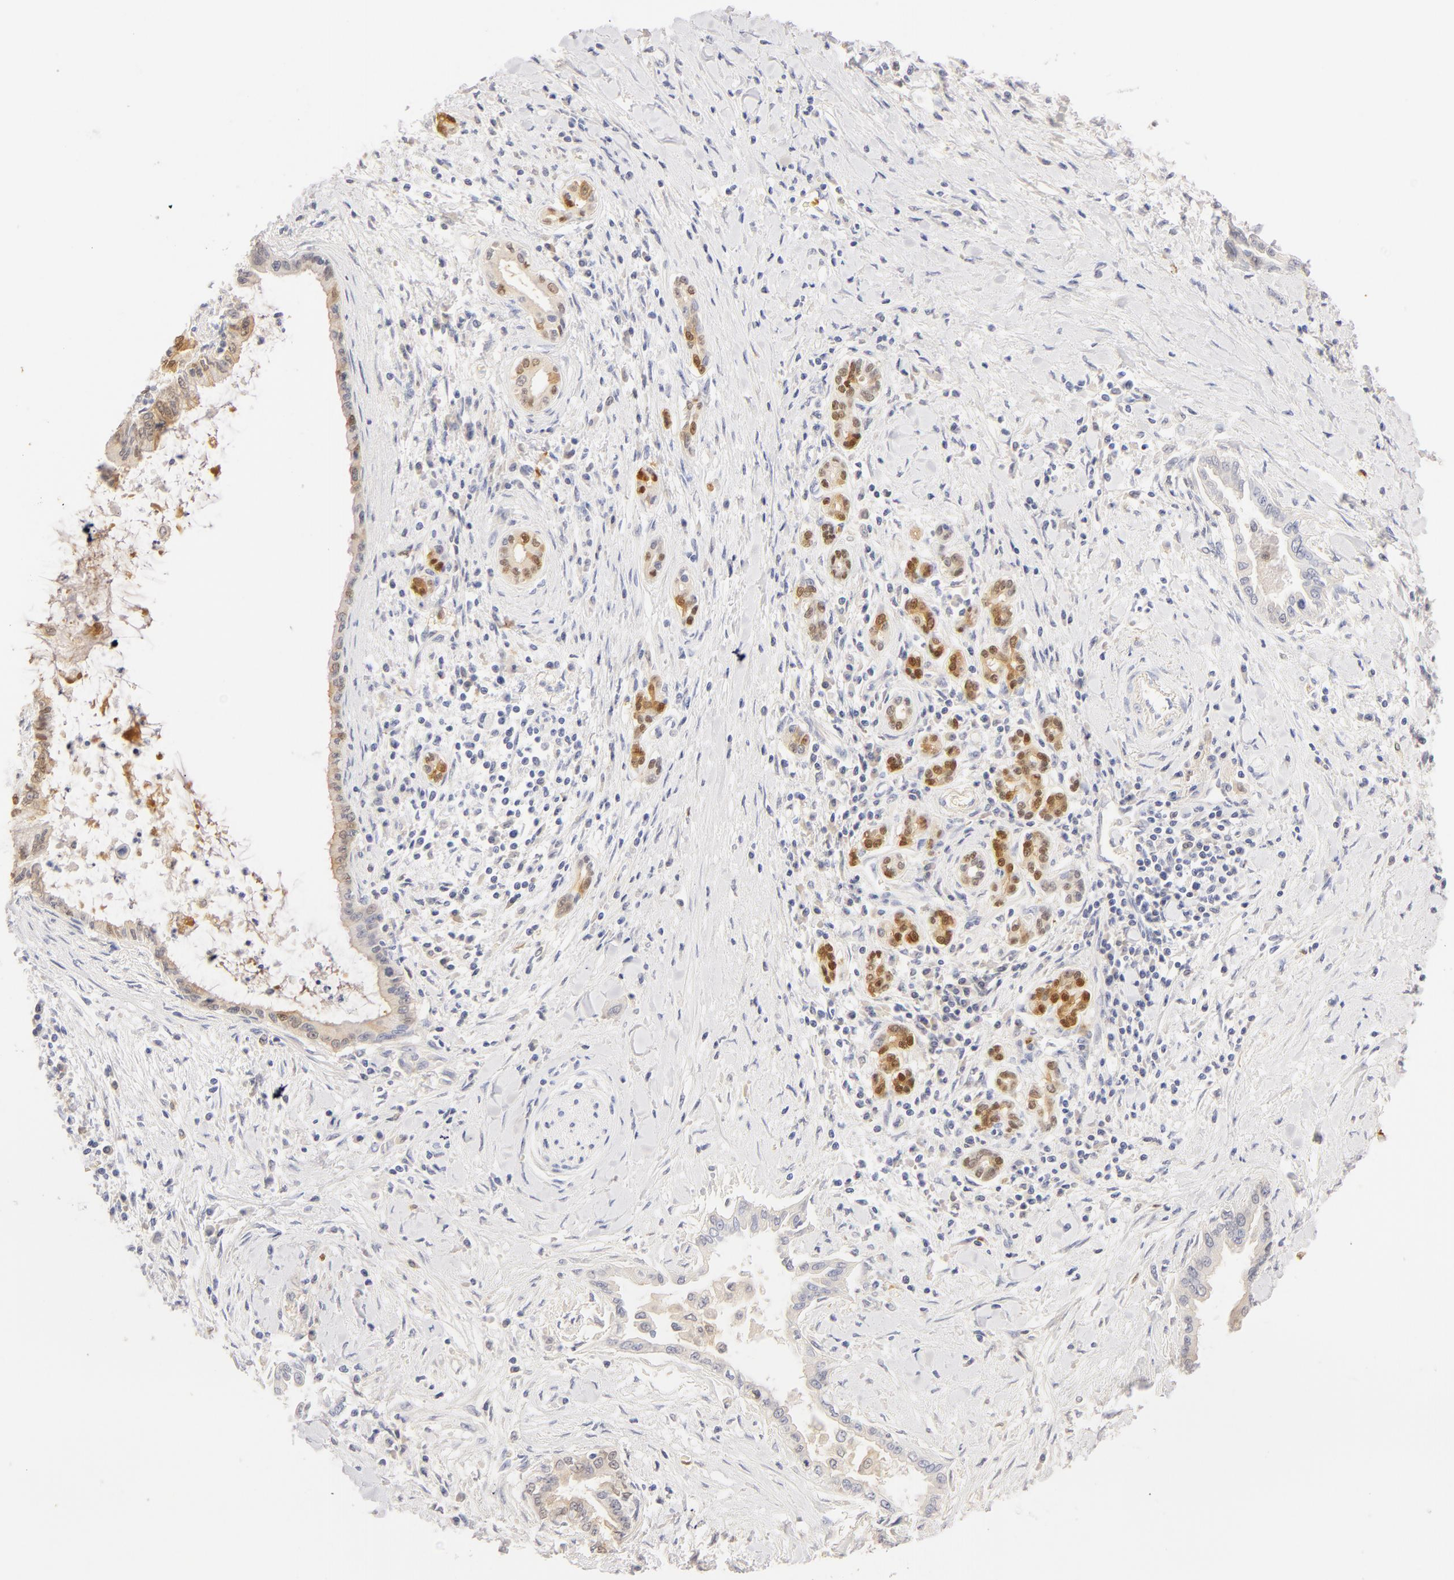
{"staining": {"intensity": "weak", "quantity": "<25%", "location": "nuclear"}, "tissue": "pancreatic cancer", "cell_type": "Tumor cells", "image_type": "cancer", "snomed": [{"axis": "morphology", "description": "Adenocarcinoma, NOS"}, {"axis": "topography", "description": "Pancreas"}], "caption": "This is an IHC image of pancreatic cancer. There is no positivity in tumor cells.", "gene": "CA2", "patient": {"sex": "female", "age": 64}}